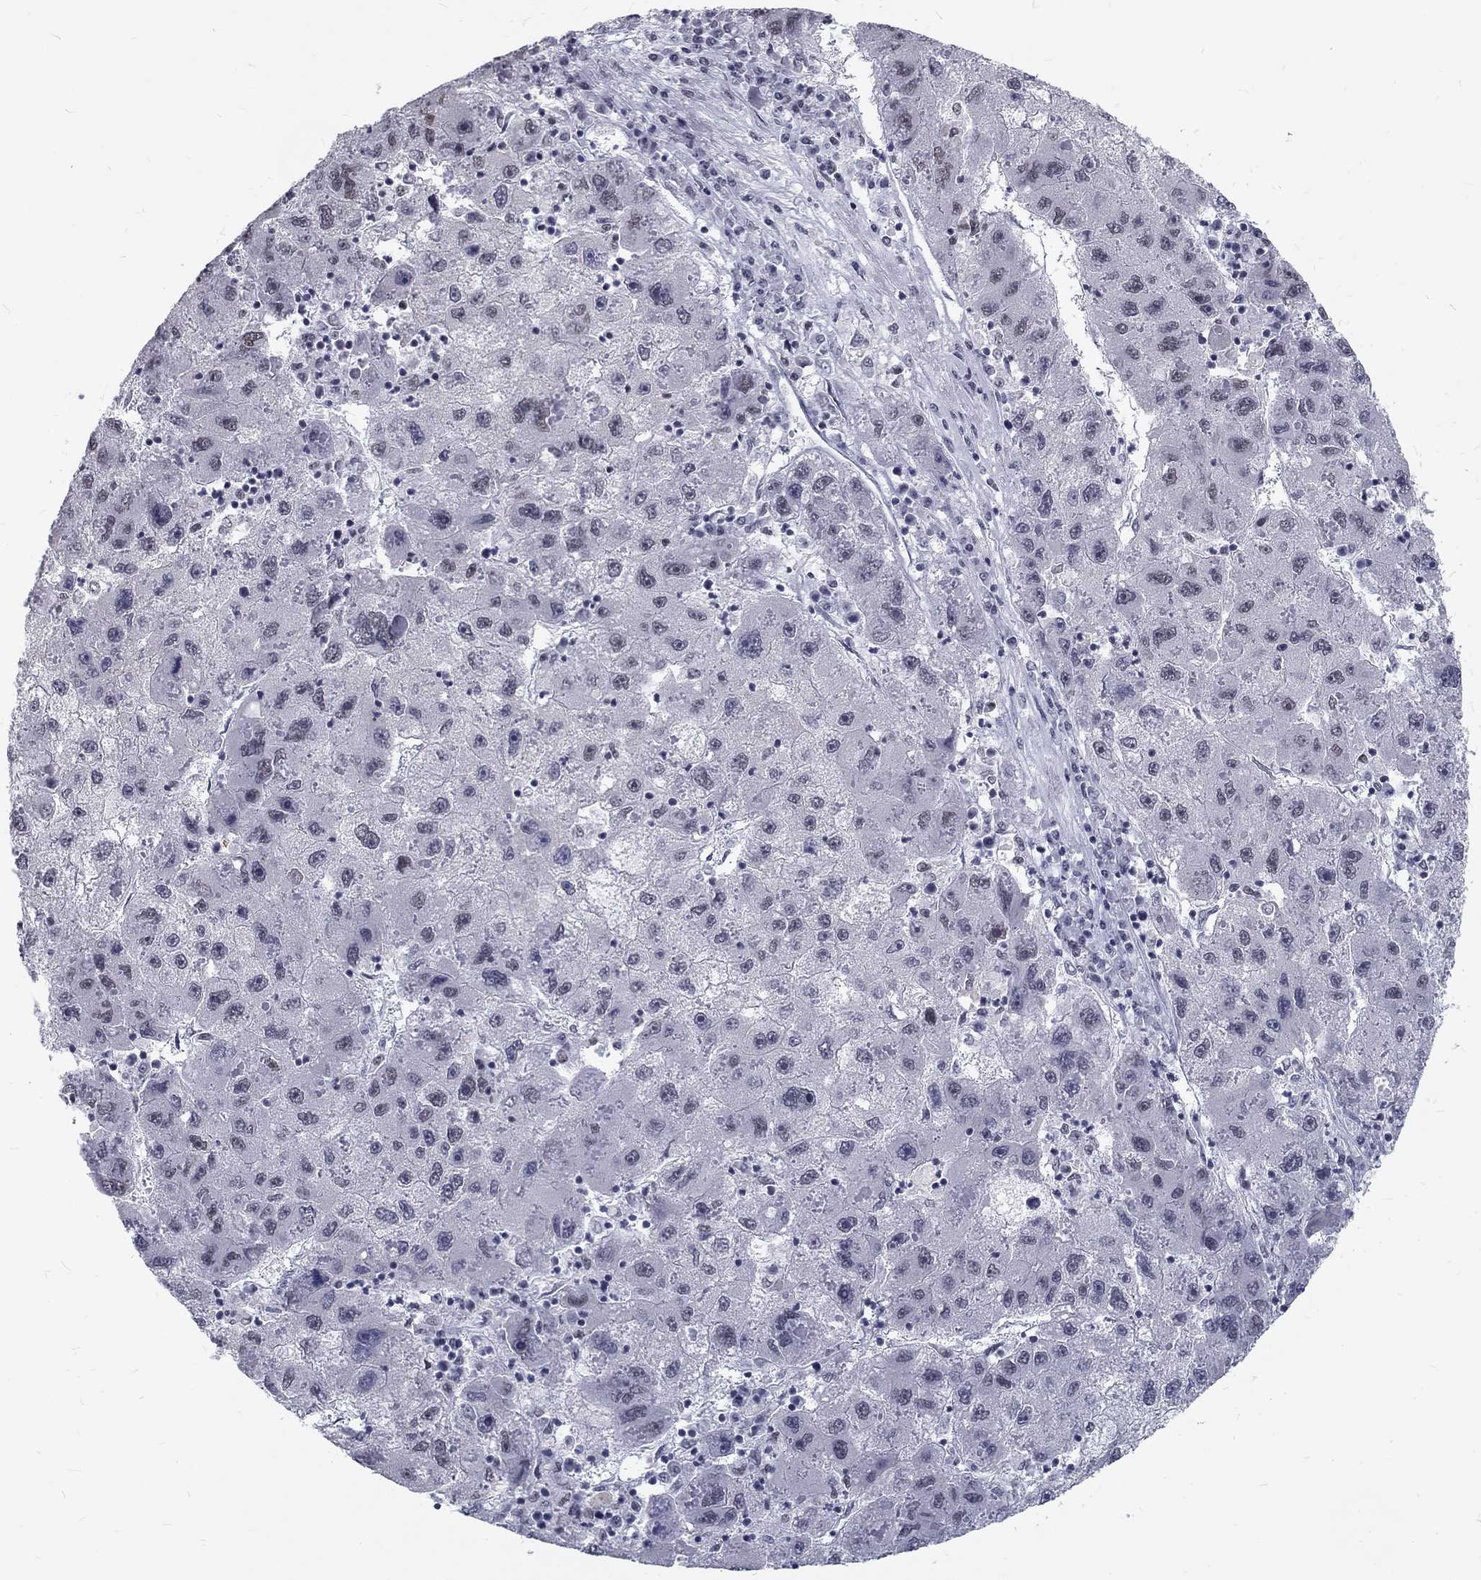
{"staining": {"intensity": "negative", "quantity": "none", "location": "none"}, "tissue": "liver cancer", "cell_type": "Tumor cells", "image_type": "cancer", "snomed": [{"axis": "morphology", "description": "Carcinoma, Hepatocellular, NOS"}, {"axis": "topography", "description": "Liver"}], "caption": "Tumor cells show no significant protein positivity in hepatocellular carcinoma (liver). The staining was performed using DAB (3,3'-diaminobenzidine) to visualize the protein expression in brown, while the nuclei were stained in blue with hematoxylin (Magnification: 20x).", "gene": "SNORC", "patient": {"sex": "male", "age": 75}}